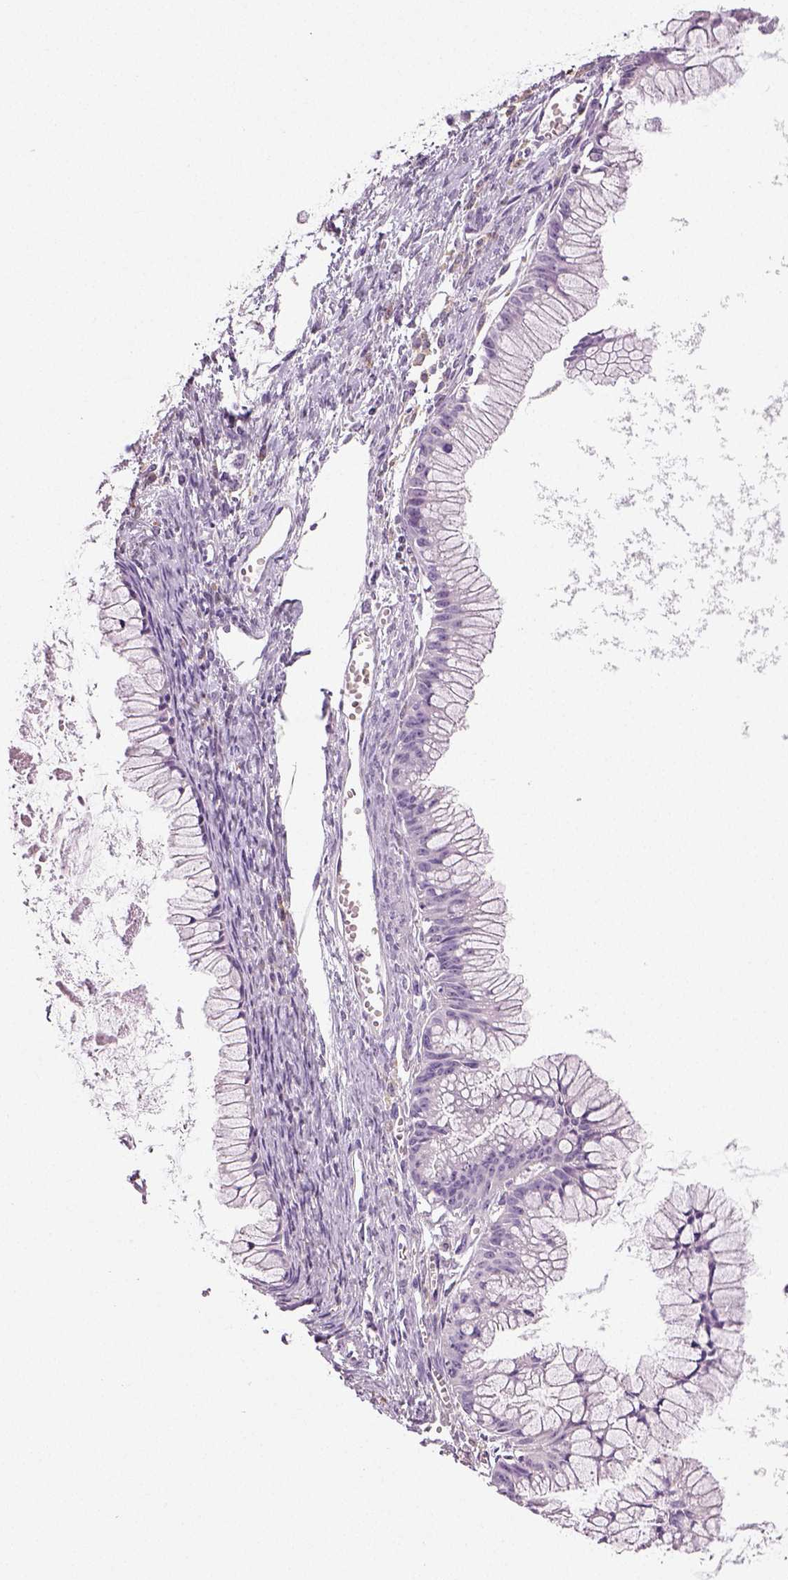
{"staining": {"intensity": "negative", "quantity": "none", "location": "none"}, "tissue": "ovarian cancer", "cell_type": "Tumor cells", "image_type": "cancer", "snomed": [{"axis": "morphology", "description": "Cystadenocarcinoma, mucinous, NOS"}, {"axis": "topography", "description": "Ovary"}], "caption": "IHC of mucinous cystadenocarcinoma (ovarian) shows no expression in tumor cells.", "gene": "NECAB2", "patient": {"sex": "female", "age": 41}}